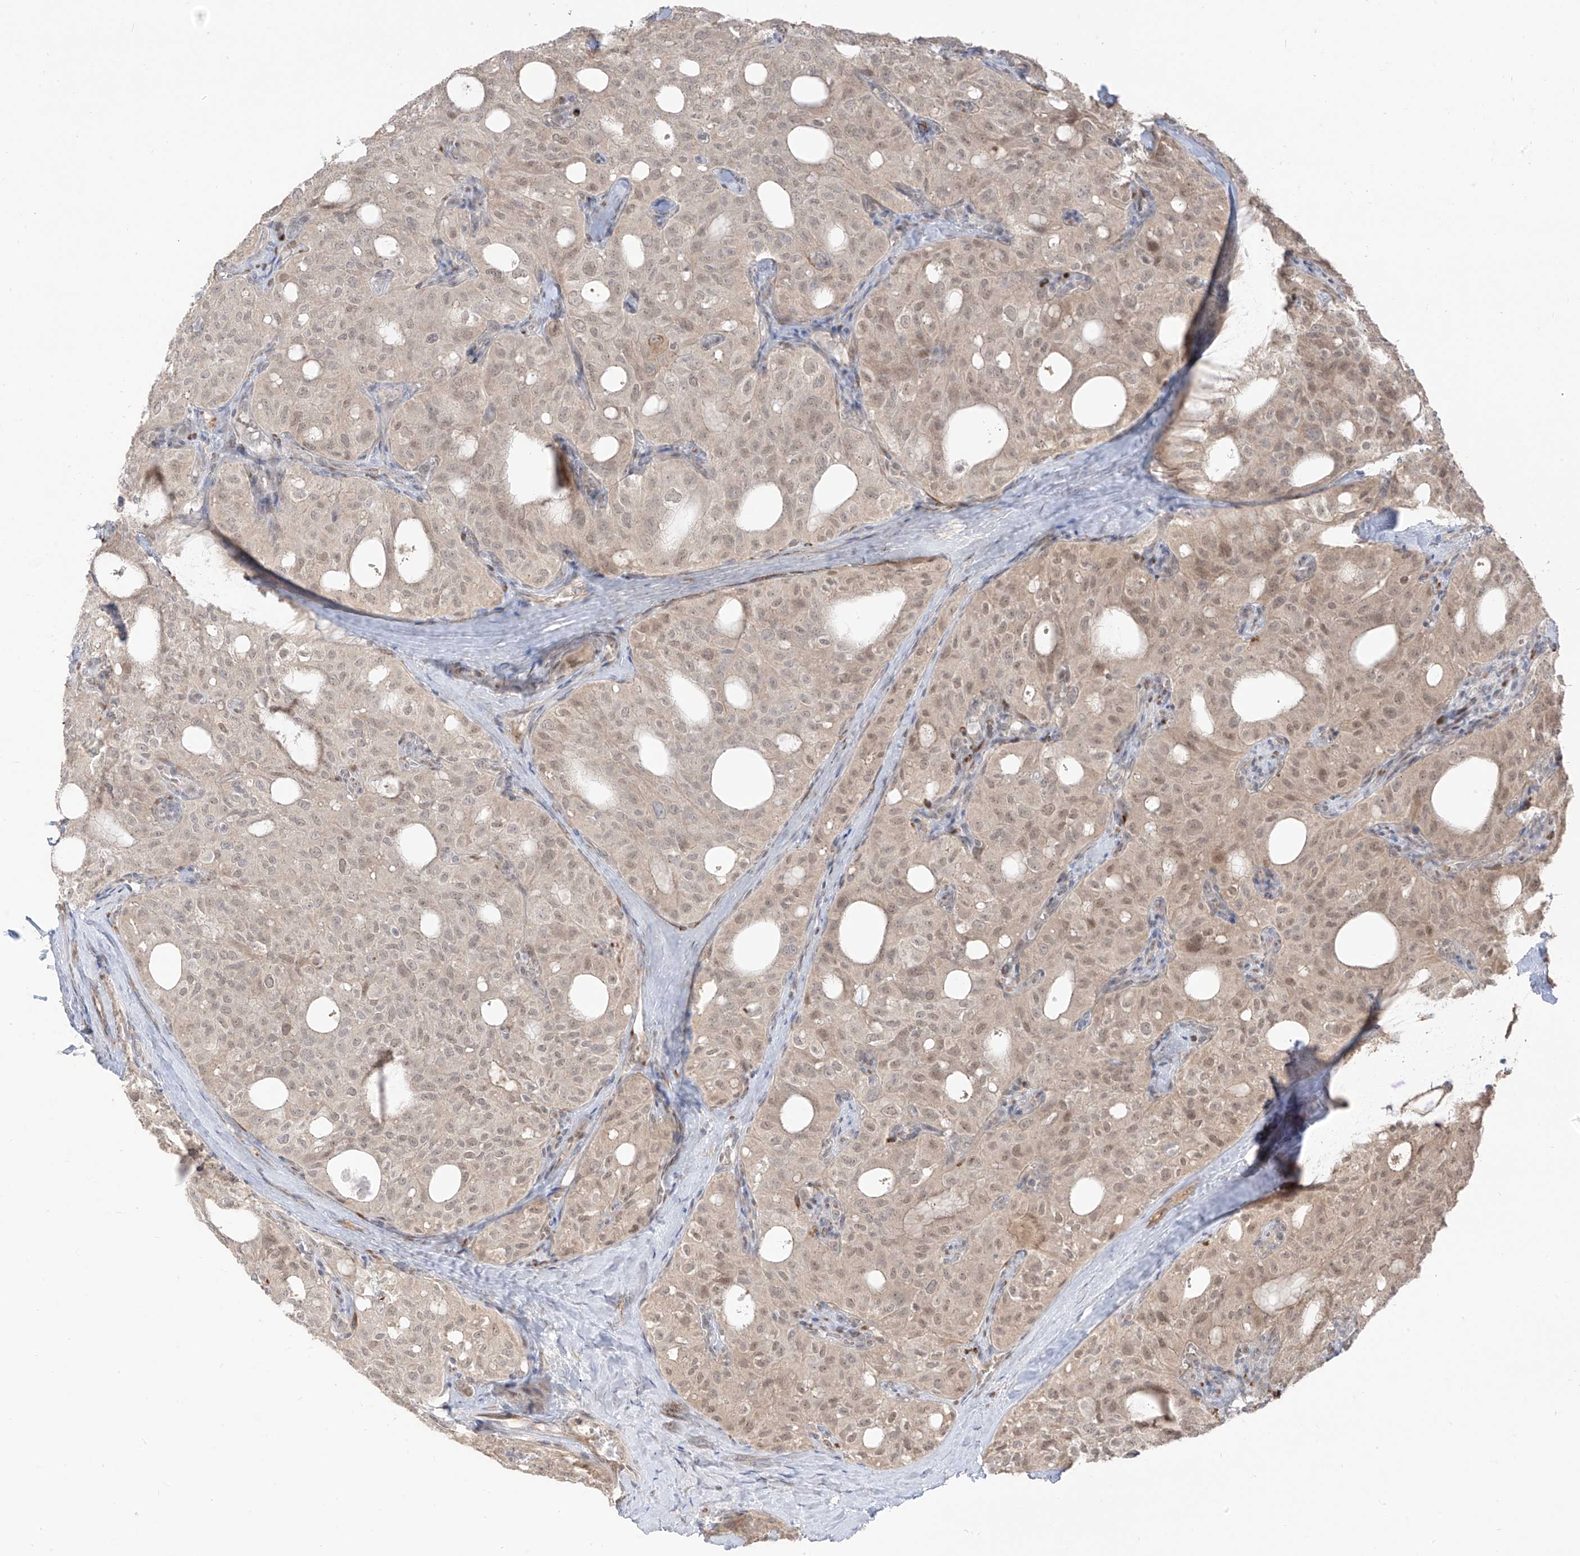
{"staining": {"intensity": "weak", "quantity": "25%-75%", "location": "cytoplasmic/membranous,nuclear"}, "tissue": "thyroid cancer", "cell_type": "Tumor cells", "image_type": "cancer", "snomed": [{"axis": "morphology", "description": "Follicular adenoma carcinoma, NOS"}, {"axis": "topography", "description": "Thyroid gland"}], "caption": "High-magnification brightfield microscopy of follicular adenoma carcinoma (thyroid) stained with DAB (3,3'-diaminobenzidine) (brown) and counterstained with hematoxylin (blue). tumor cells exhibit weak cytoplasmic/membranous and nuclear expression is appreciated in about25%-75% of cells. (DAB IHC with brightfield microscopy, high magnification).", "gene": "COLGALT2", "patient": {"sex": "male", "age": 75}}